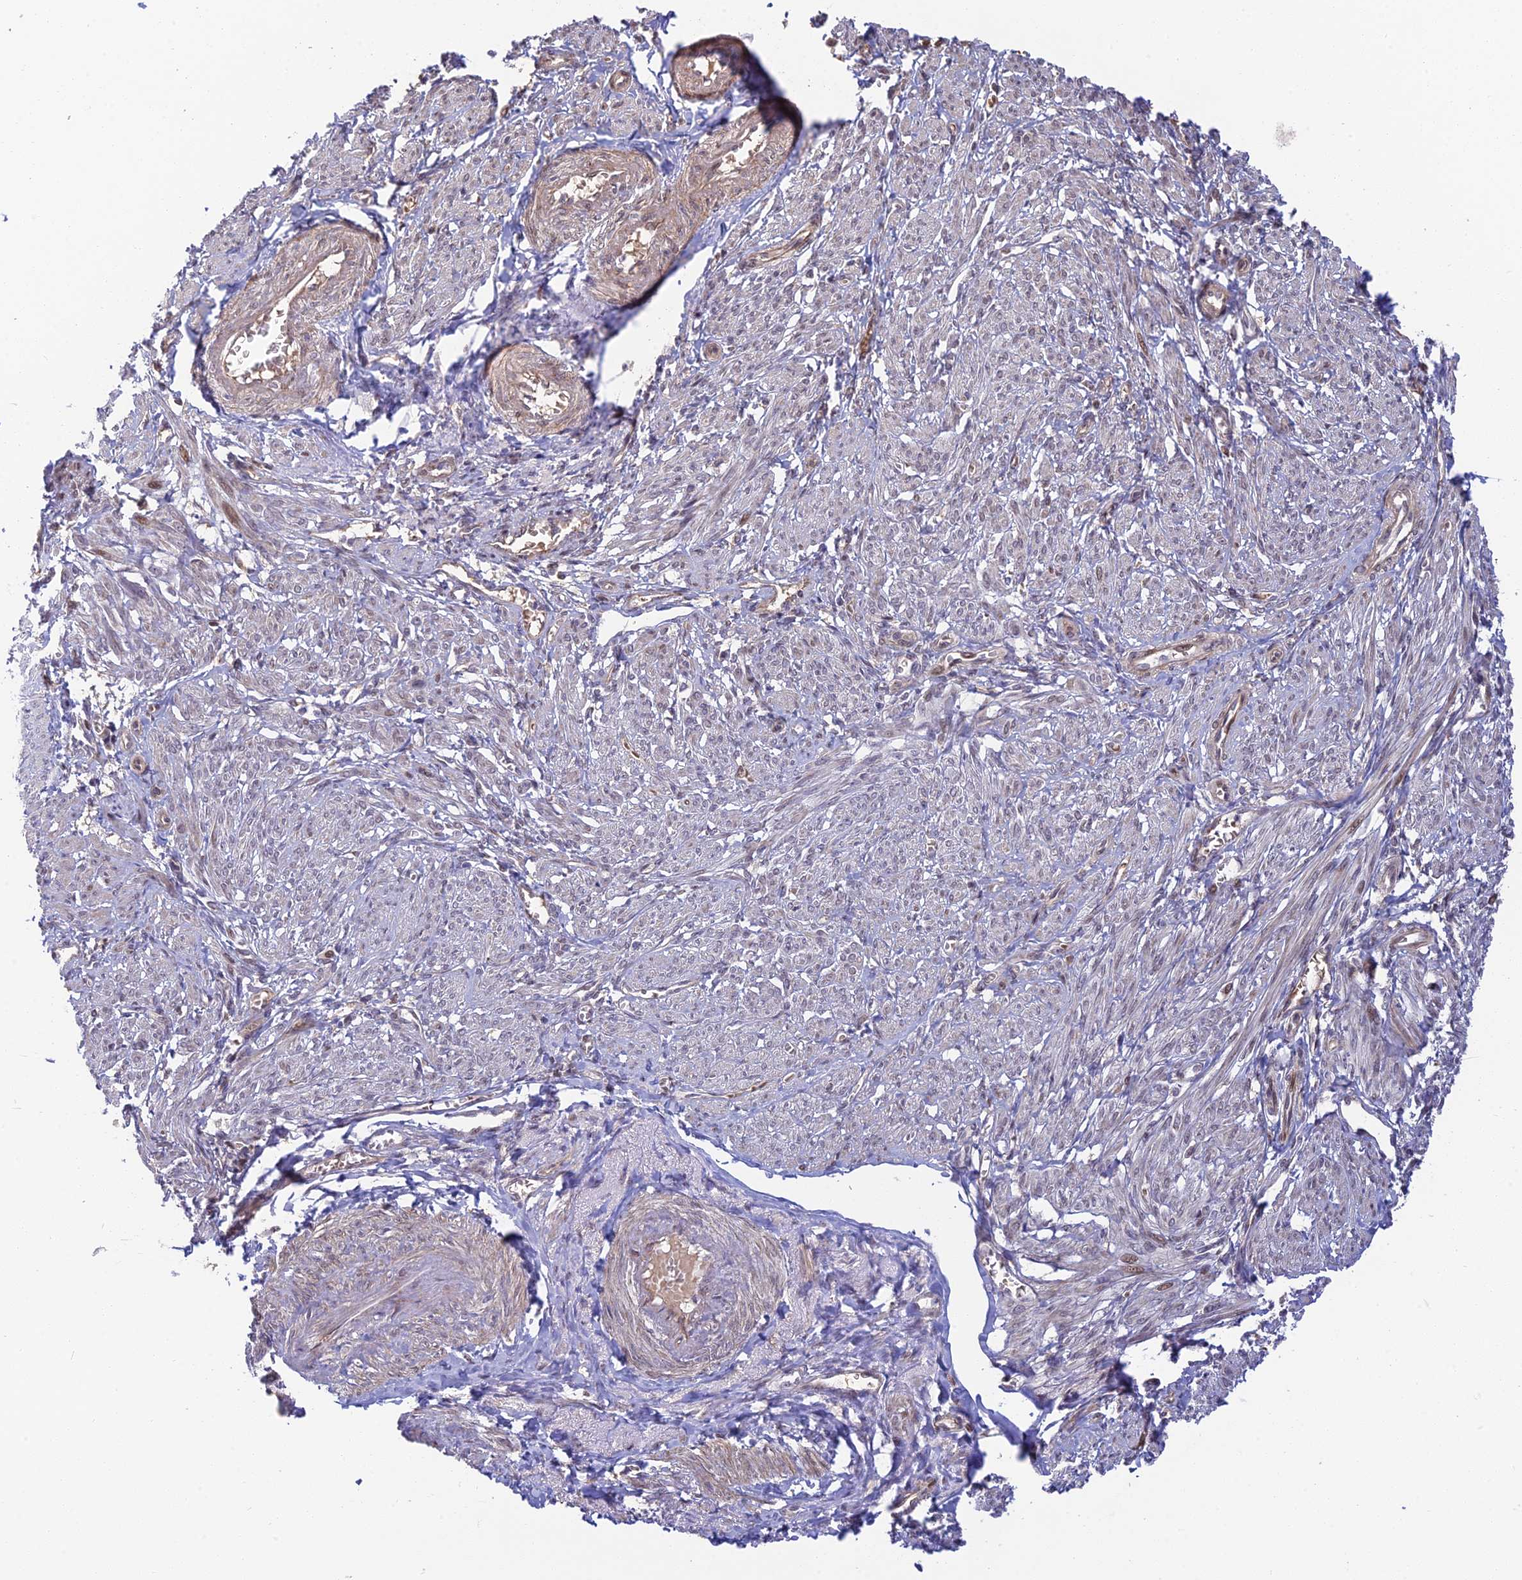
{"staining": {"intensity": "moderate", "quantity": "<25%", "location": "cytoplasmic/membranous,nuclear"}, "tissue": "smooth muscle", "cell_type": "Smooth muscle cells", "image_type": "normal", "snomed": [{"axis": "morphology", "description": "Normal tissue, NOS"}, {"axis": "topography", "description": "Smooth muscle"}], "caption": "Approximately <25% of smooth muscle cells in benign human smooth muscle display moderate cytoplasmic/membranous,nuclear protein positivity as visualized by brown immunohistochemical staining.", "gene": "UFSP2", "patient": {"sex": "female", "age": 39}}